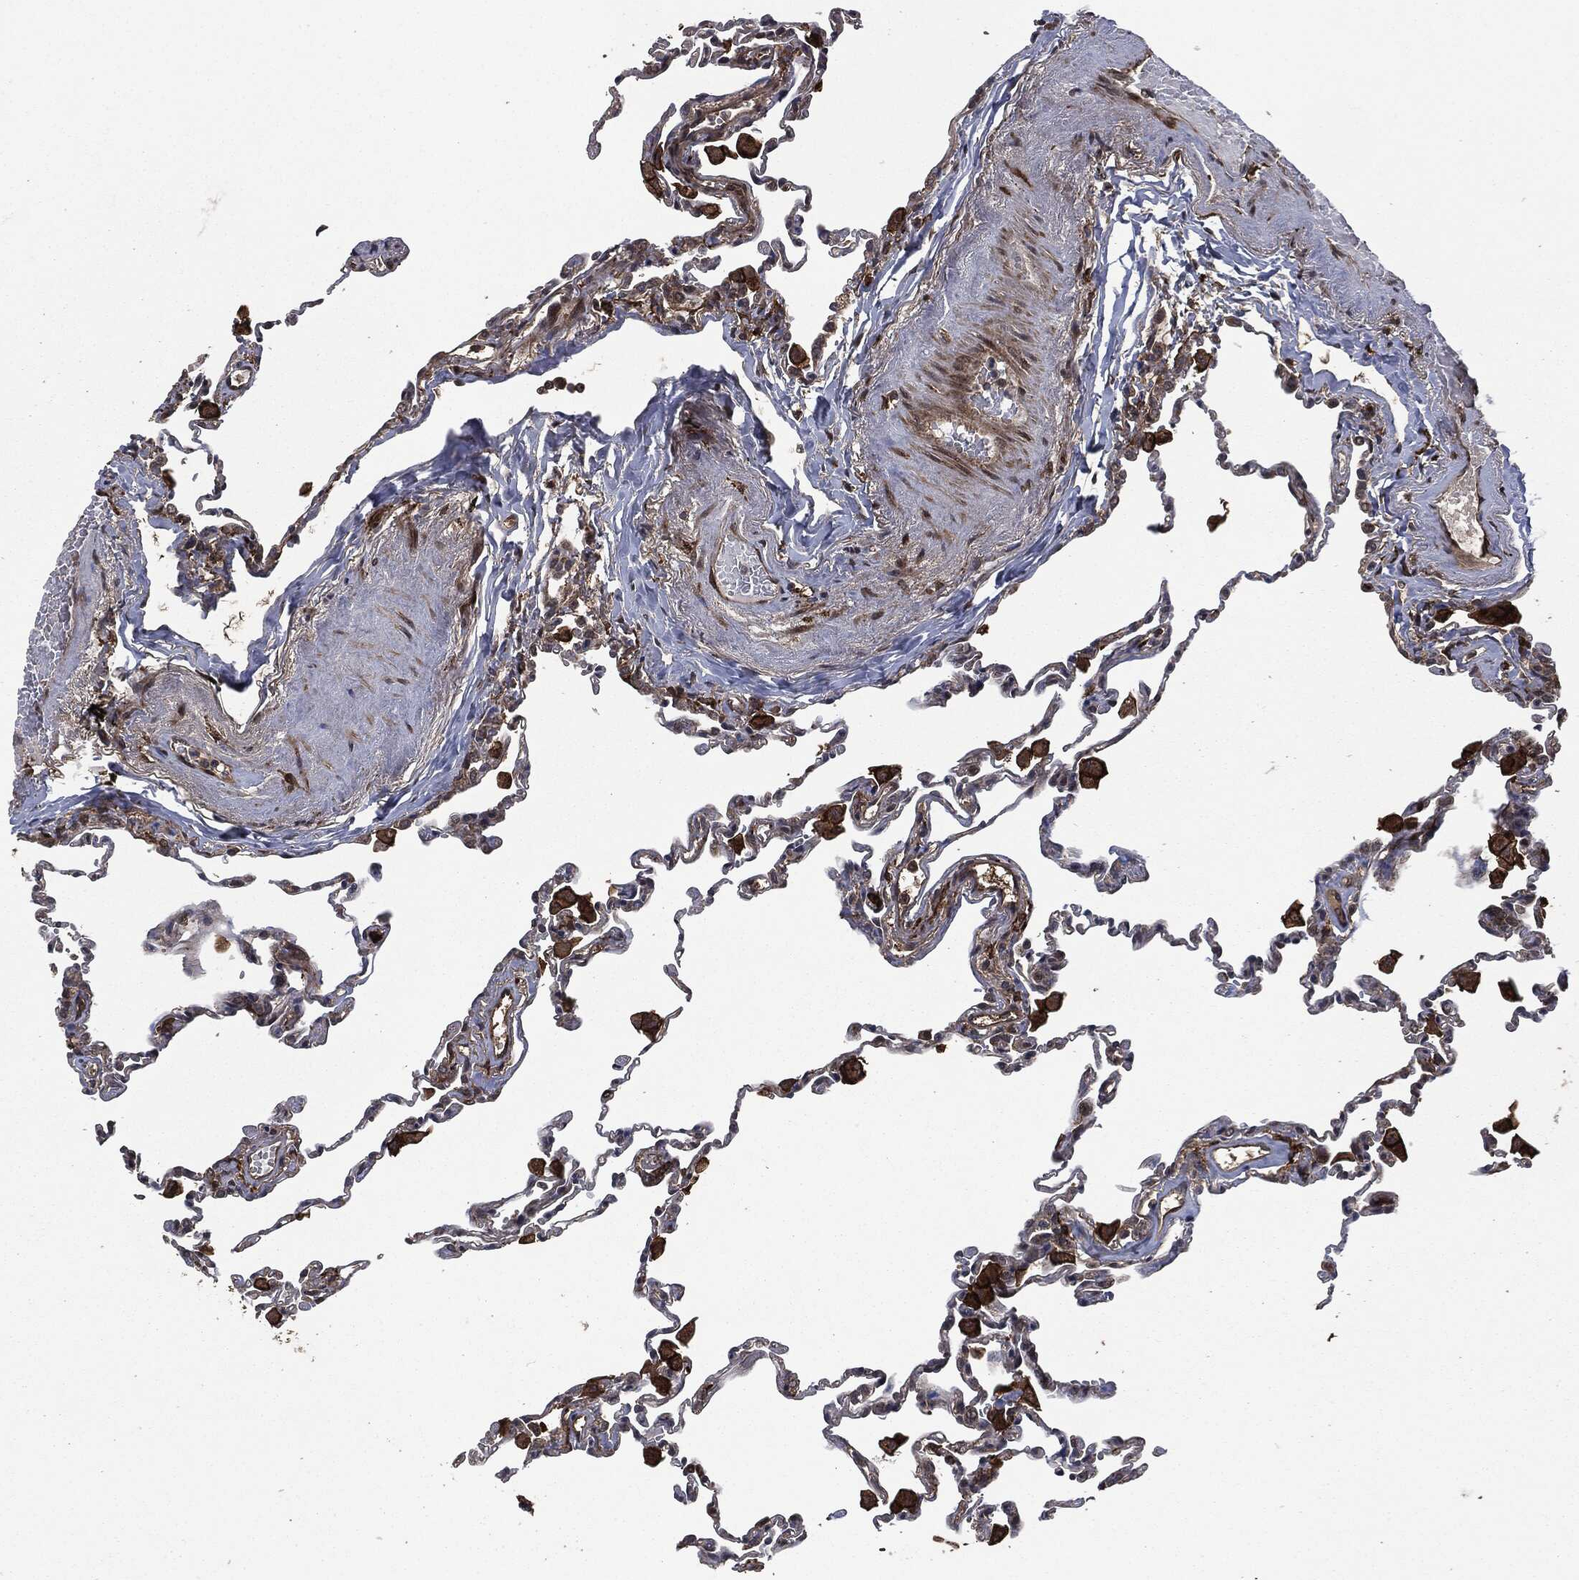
{"staining": {"intensity": "moderate", "quantity": "<25%", "location": "cytoplasmic/membranous"}, "tissue": "lung", "cell_type": "Alveolar cells", "image_type": "normal", "snomed": [{"axis": "morphology", "description": "Normal tissue, NOS"}, {"axis": "topography", "description": "Lung"}], "caption": "Moderate cytoplasmic/membranous staining for a protein is present in approximately <25% of alveolar cells of normal lung using immunohistochemistry (IHC).", "gene": "CRABP2", "patient": {"sex": "female", "age": 57}}